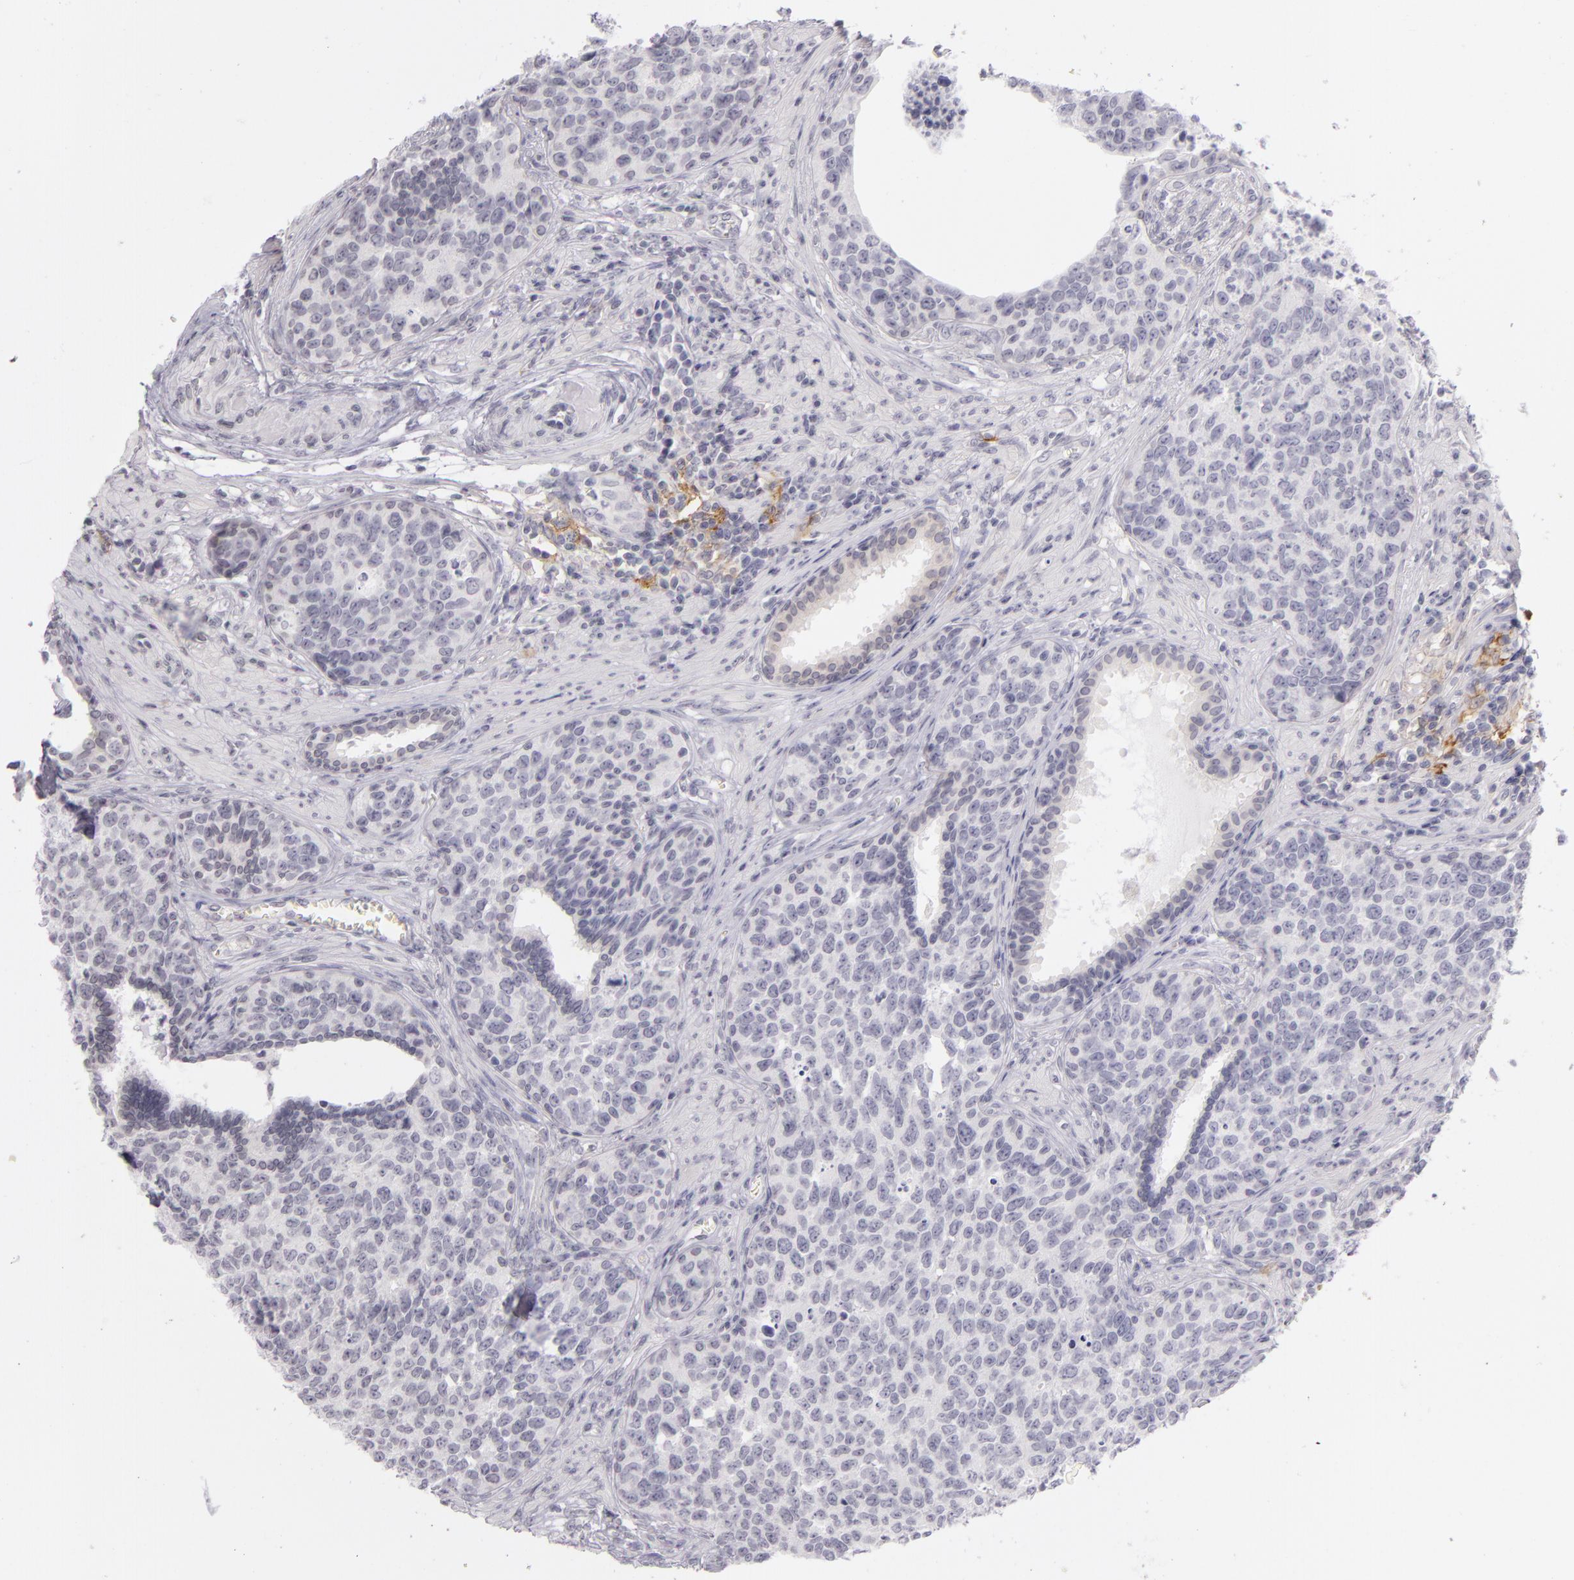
{"staining": {"intensity": "negative", "quantity": "none", "location": "none"}, "tissue": "urothelial cancer", "cell_type": "Tumor cells", "image_type": "cancer", "snomed": [{"axis": "morphology", "description": "Urothelial carcinoma, High grade"}, {"axis": "topography", "description": "Urinary bladder"}], "caption": "High-grade urothelial carcinoma was stained to show a protein in brown. There is no significant expression in tumor cells.", "gene": "CD40", "patient": {"sex": "male", "age": 81}}